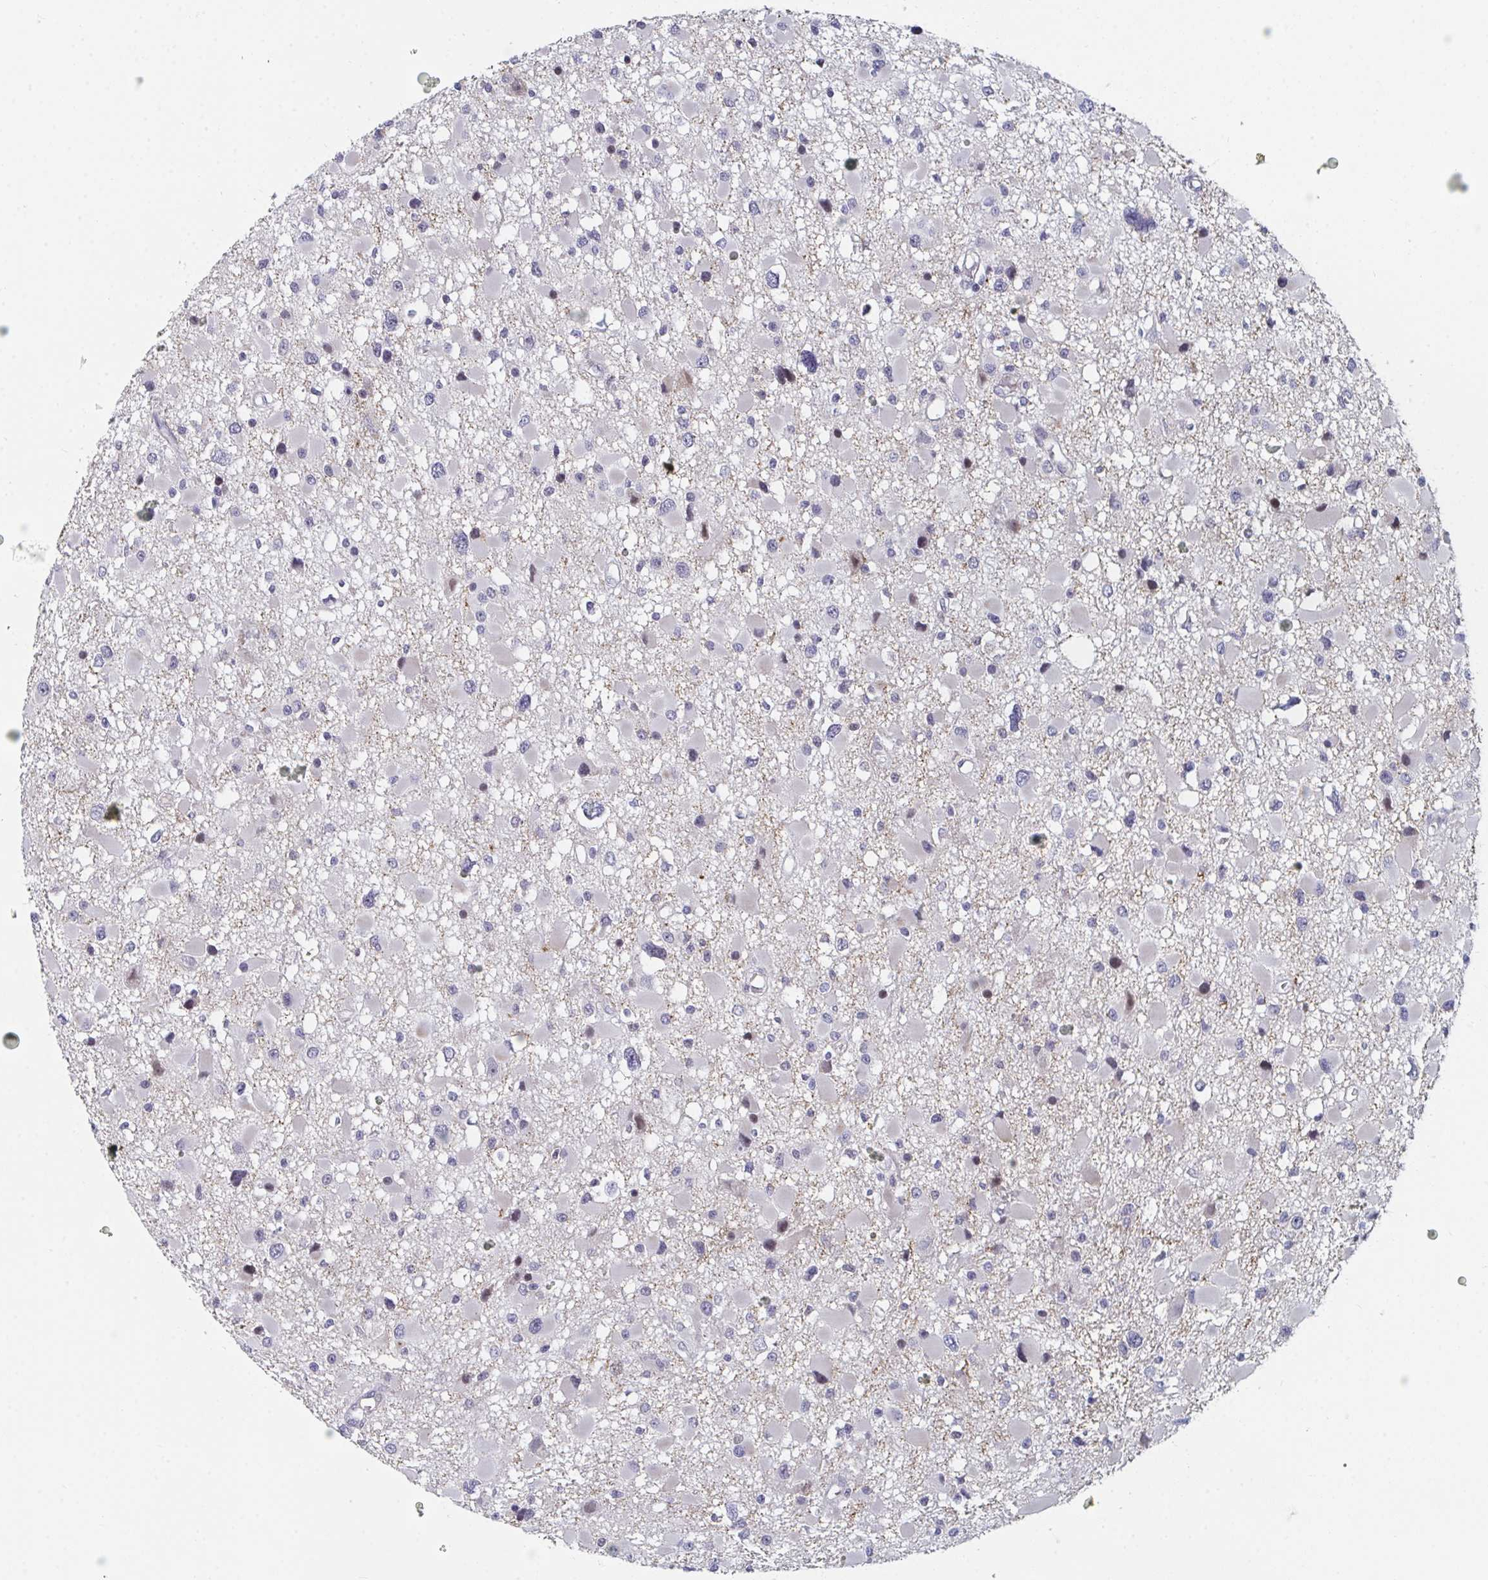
{"staining": {"intensity": "negative", "quantity": "none", "location": "none"}, "tissue": "glioma", "cell_type": "Tumor cells", "image_type": "cancer", "snomed": [{"axis": "morphology", "description": "Glioma, malignant, High grade"}, {"axis": "topography", "description": "Brain"}], "caption": "A high-resolution photomicrograph shows immunohistochemistry staining of glioma, which shows no significant staining in tumor cells.", "gene": "CENPT", "patient": {"sex": "male", "age": 54}}